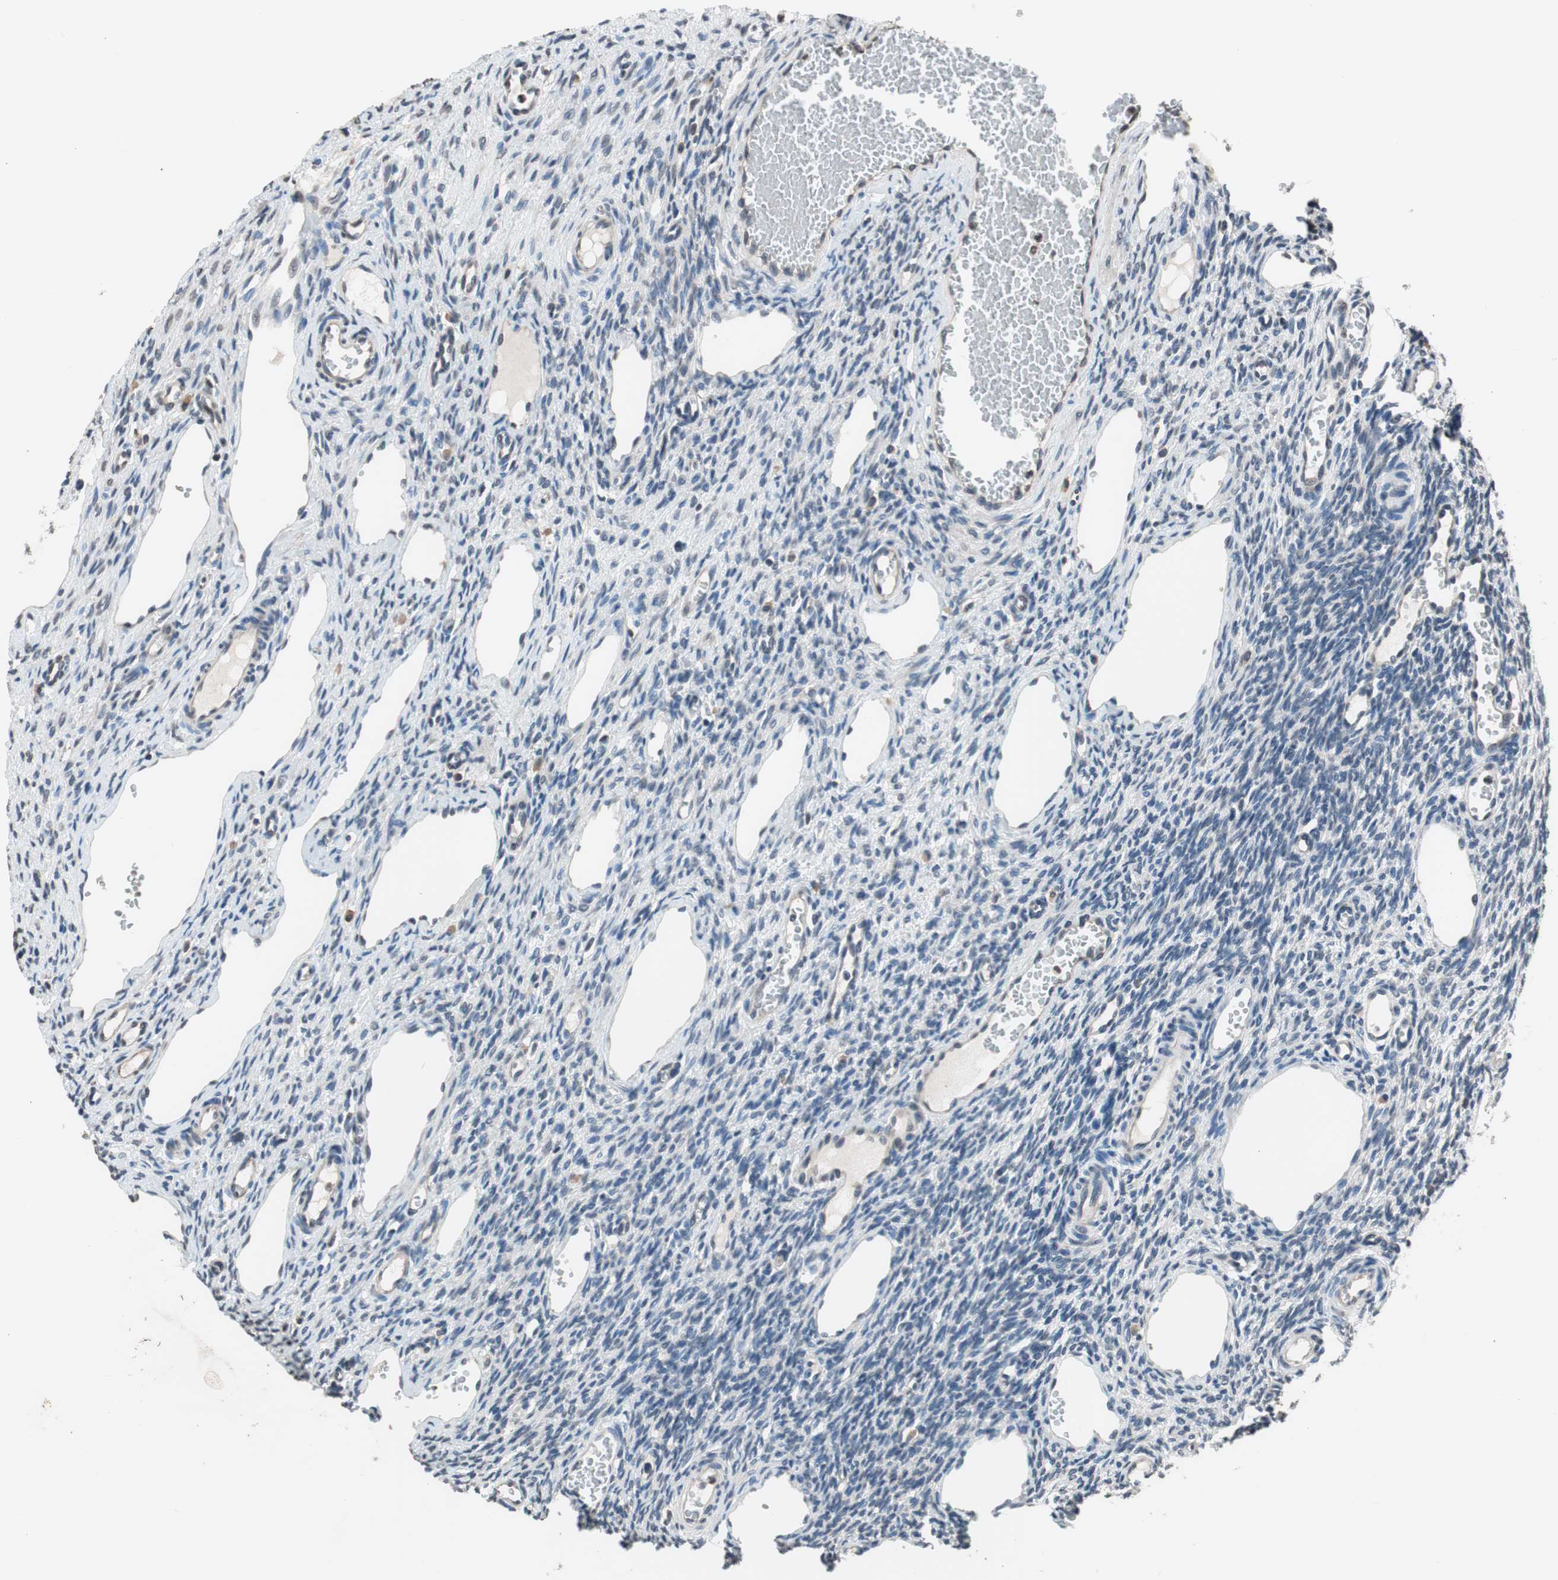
{"staining": {"intensity": "negative", "quantity": "none", "location": "none"}, "tissue": "ovary", "cell_type": "Ovarian stroma cells", "image_type": "normal", "snomed": [{"axis": "morphology", "description": "Normal tissue, NOS"}, {"axis": "topography", "description": "Ovary"}], "caption": "Immunohistochemical staining of normal ovary displays no significant positivity in ovarian stroma cells.", "gene": "GCLC", "patient": {"sex": "female", "age": 33}}